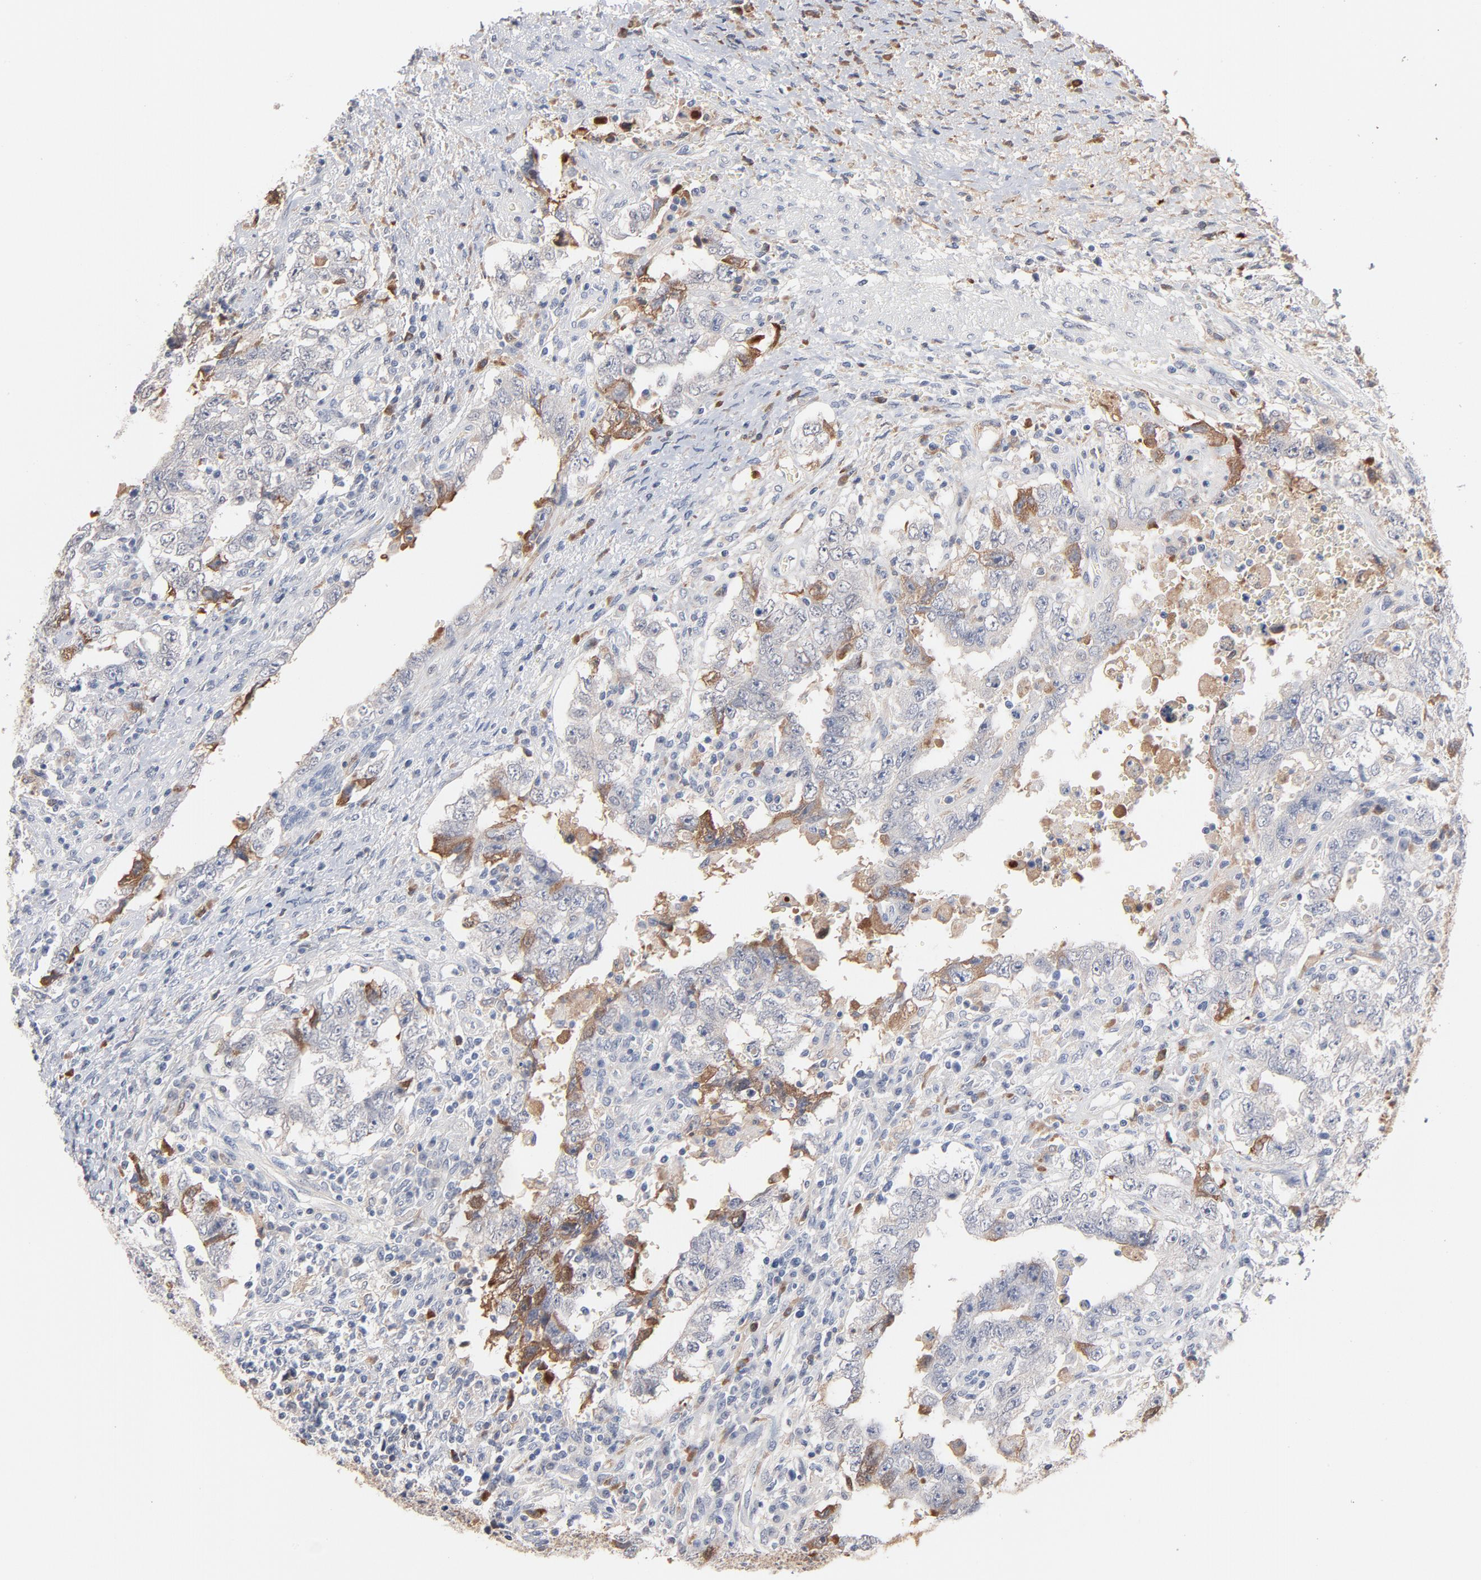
{"staining": {"intensity": "weak", "quantity": "25%-75%", "location": "cytoplasmic/membranous"}, "tissue": "testis cancer", "cell_type": "Tumor cells", "image_type": "cancer", "snomed": [{"axis": "morphology", "description": "Carcinoma, Embryonal, NOS"}, {"axis": "topography", "description": "Testis"}], "caption": "Human testis cancer stained for a protein (brown) reveals weak cytoplasmic/membranous positive staining in about 25%-75% of tumor cells.", "gene": "SERPINA4", "patient": {"sex": "male", "age": 26}}